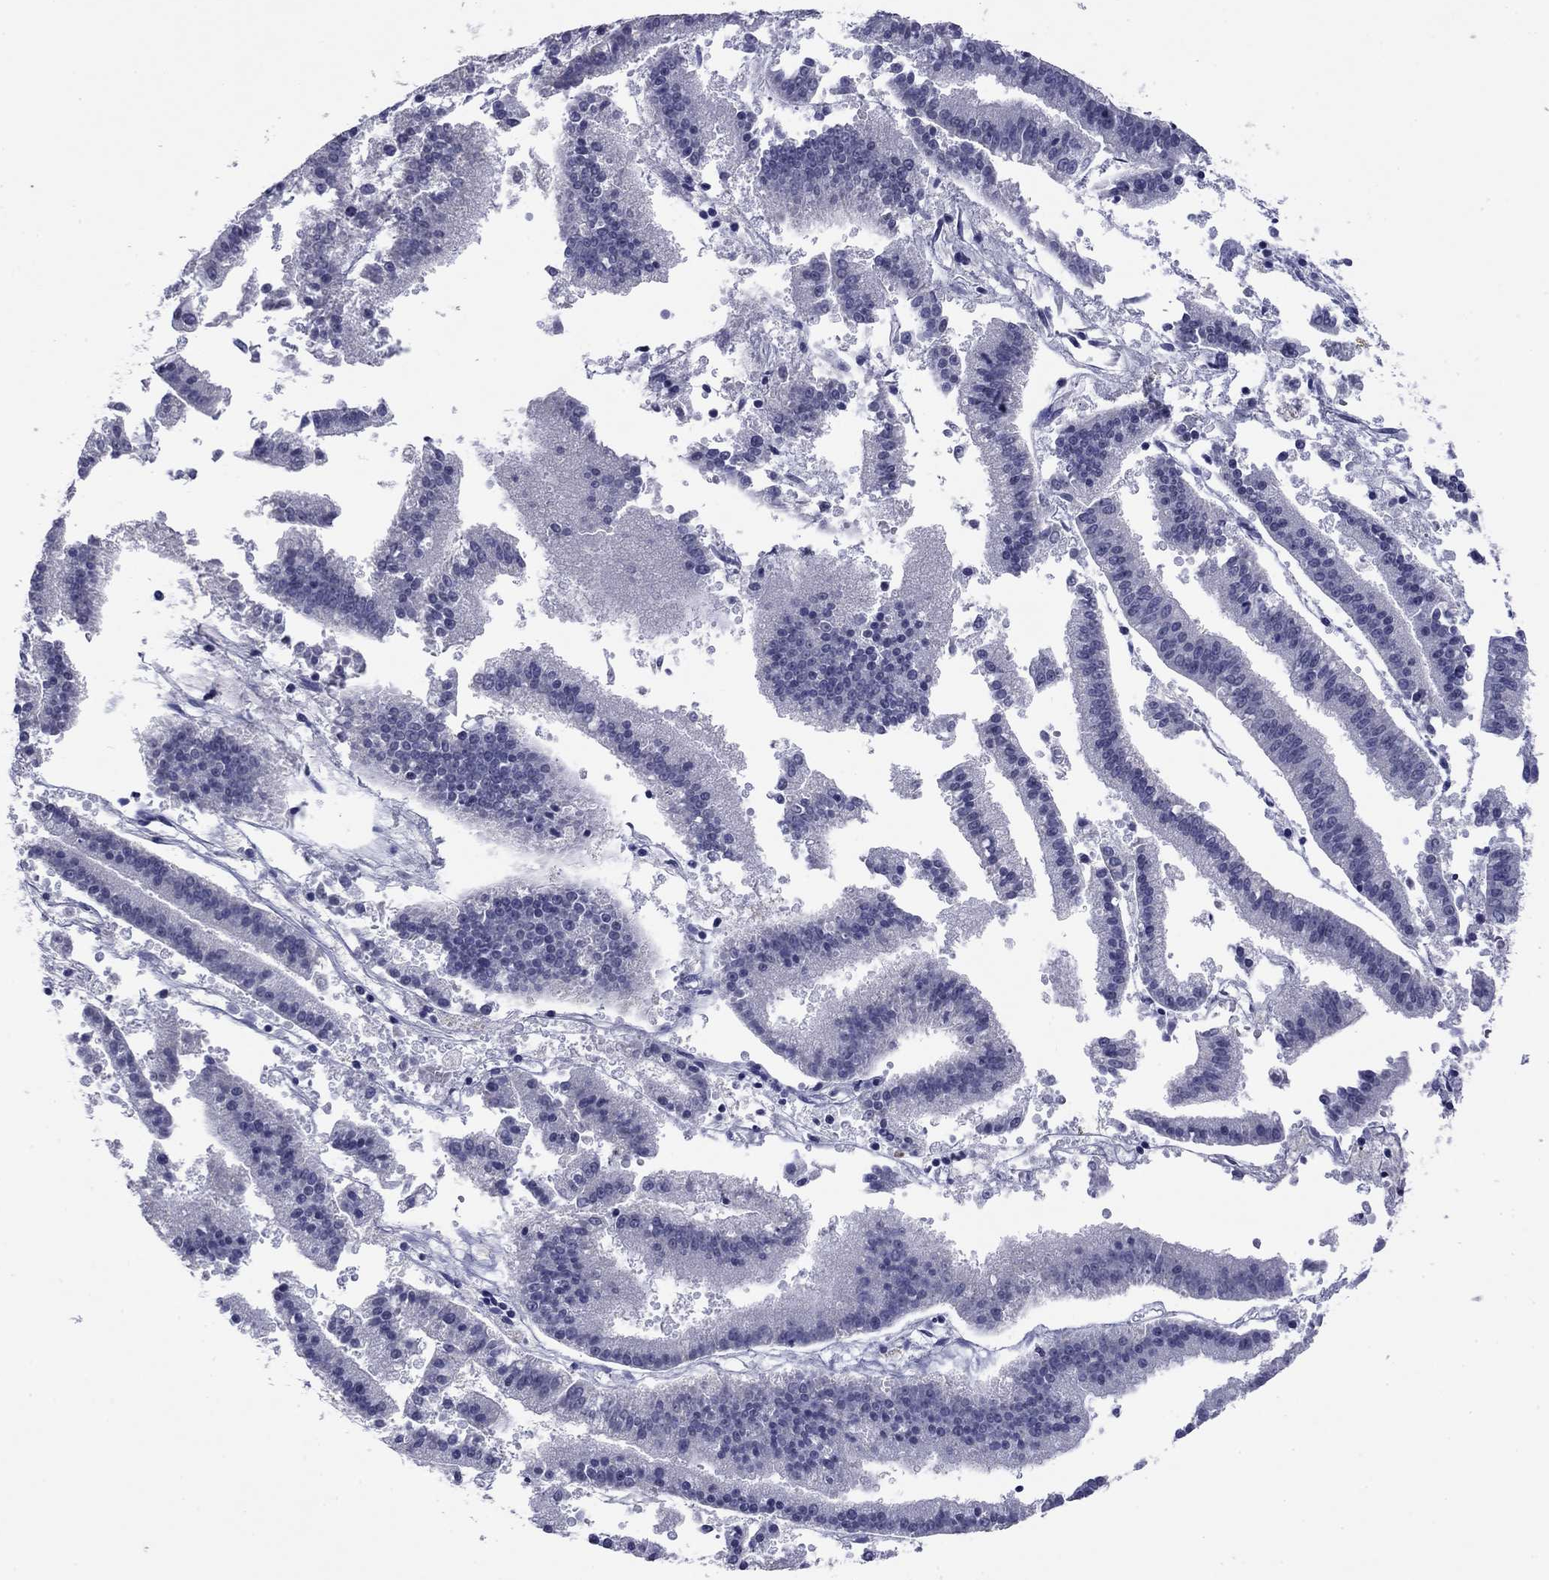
{"staining": {"intensity": "negative", "quantity": "none", "location": "none"}, "tissue": "endometrial cancer", "cell_type": "Tumor cells", "image_type": "cancer", "snomed": [{"axis": "morphology", "description": "Adenocarcinoma, NOS"}, {"axis": "topography", "description": "Endometrium"}], "caption": "Protein analysis of adenocarcinoma (endometrial) exhibits no significant expression in tumor cells.", "gene": "HAO1", "patient": {"sex": "female", "age": 66}}